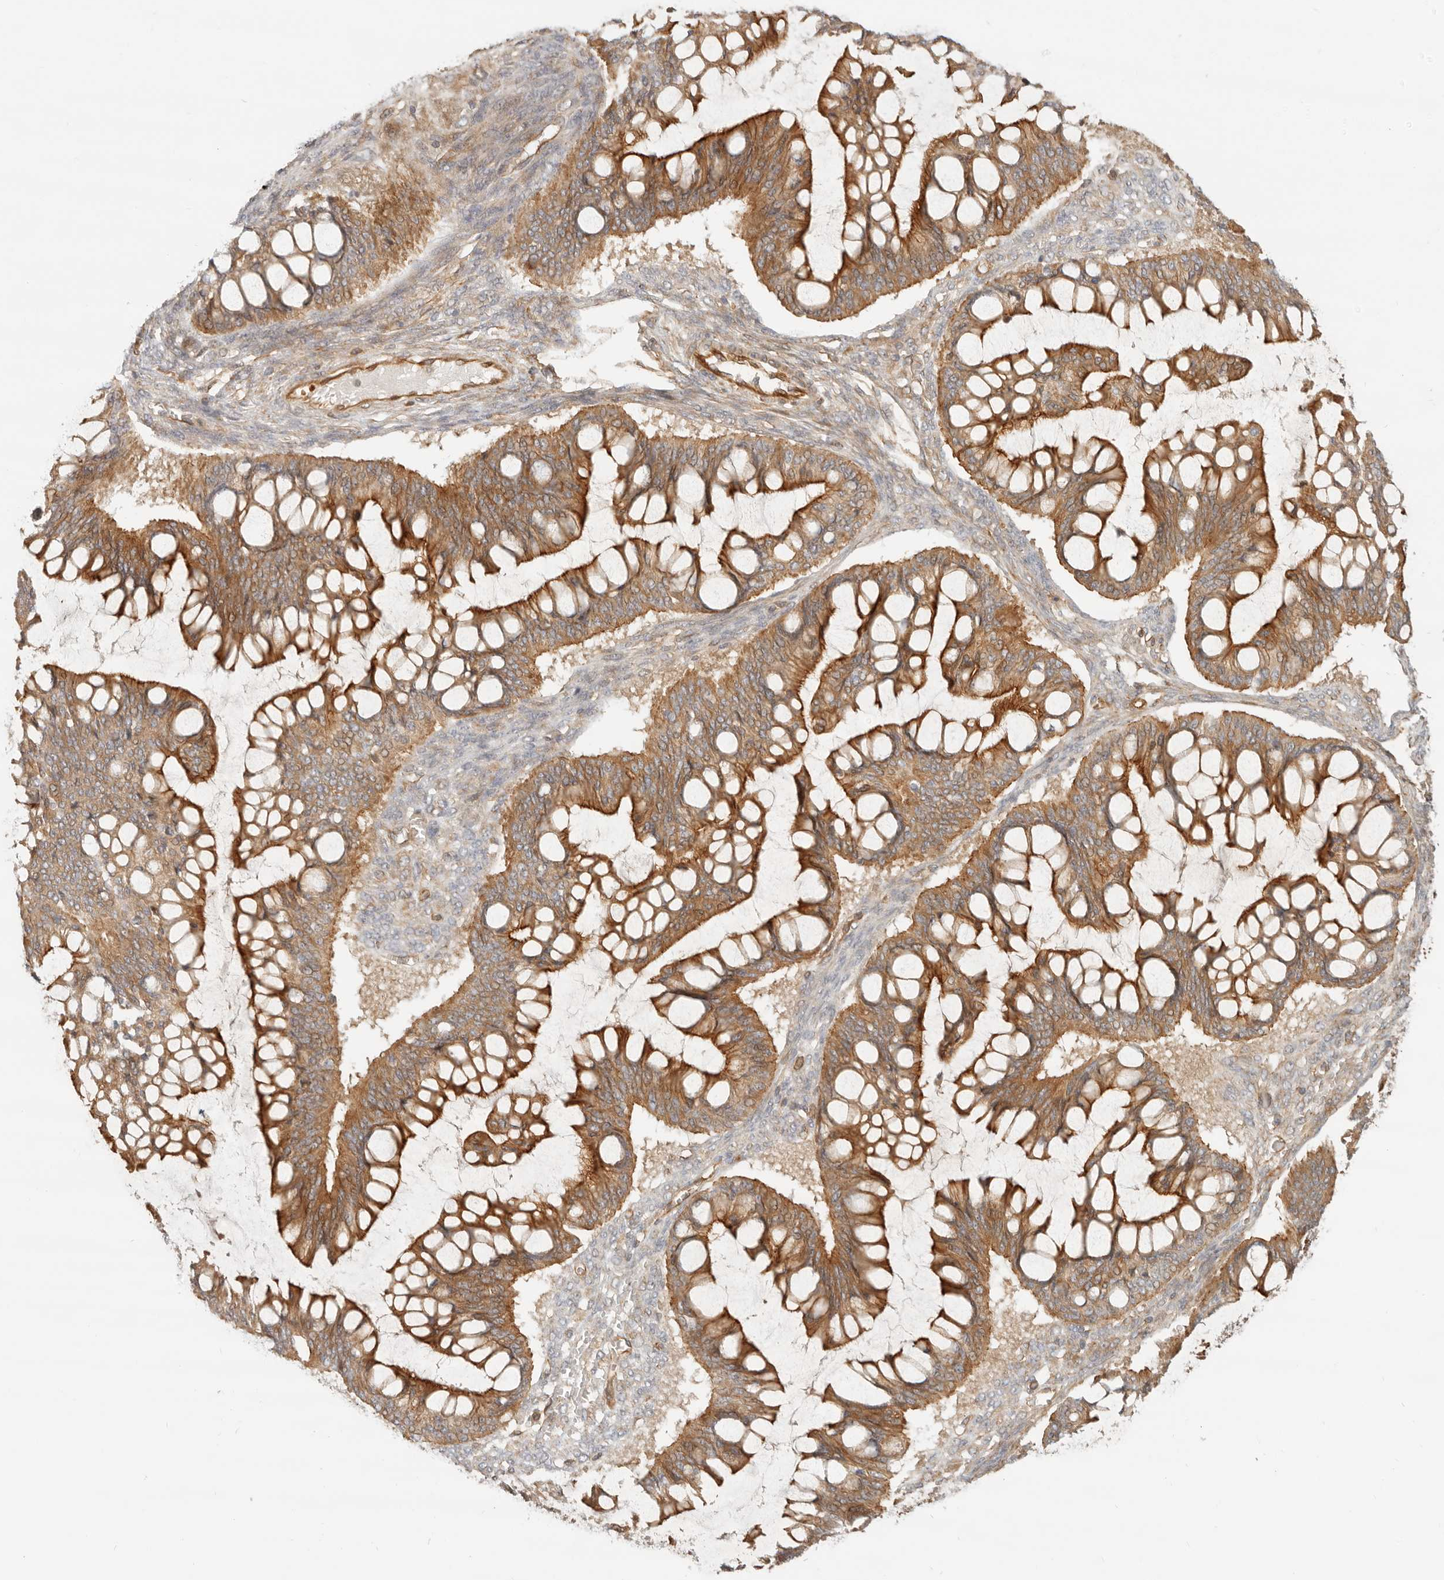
{"staining": {"intensity": "moderate", "quantity": ">75%", "location": "cytoplasmic/membranous"}, "tissue": "ovarian cancer", "cell_type": "Tumor cells", "image_type": "cancer", "snomed": [{"axis": "morphology", "description": "Cystadenocarcinoma, mucinous, NOS"}, {"axis": "topography", "description": "Ovary"}], "caption": "Protein analysis of ovarian cancer tissue demonstrates moderate cytoplasmic/membranous expression in approximately >75% of tumor cells.", "gene": "UFSP1", "patient": {"sex": "female", "age": 73}}